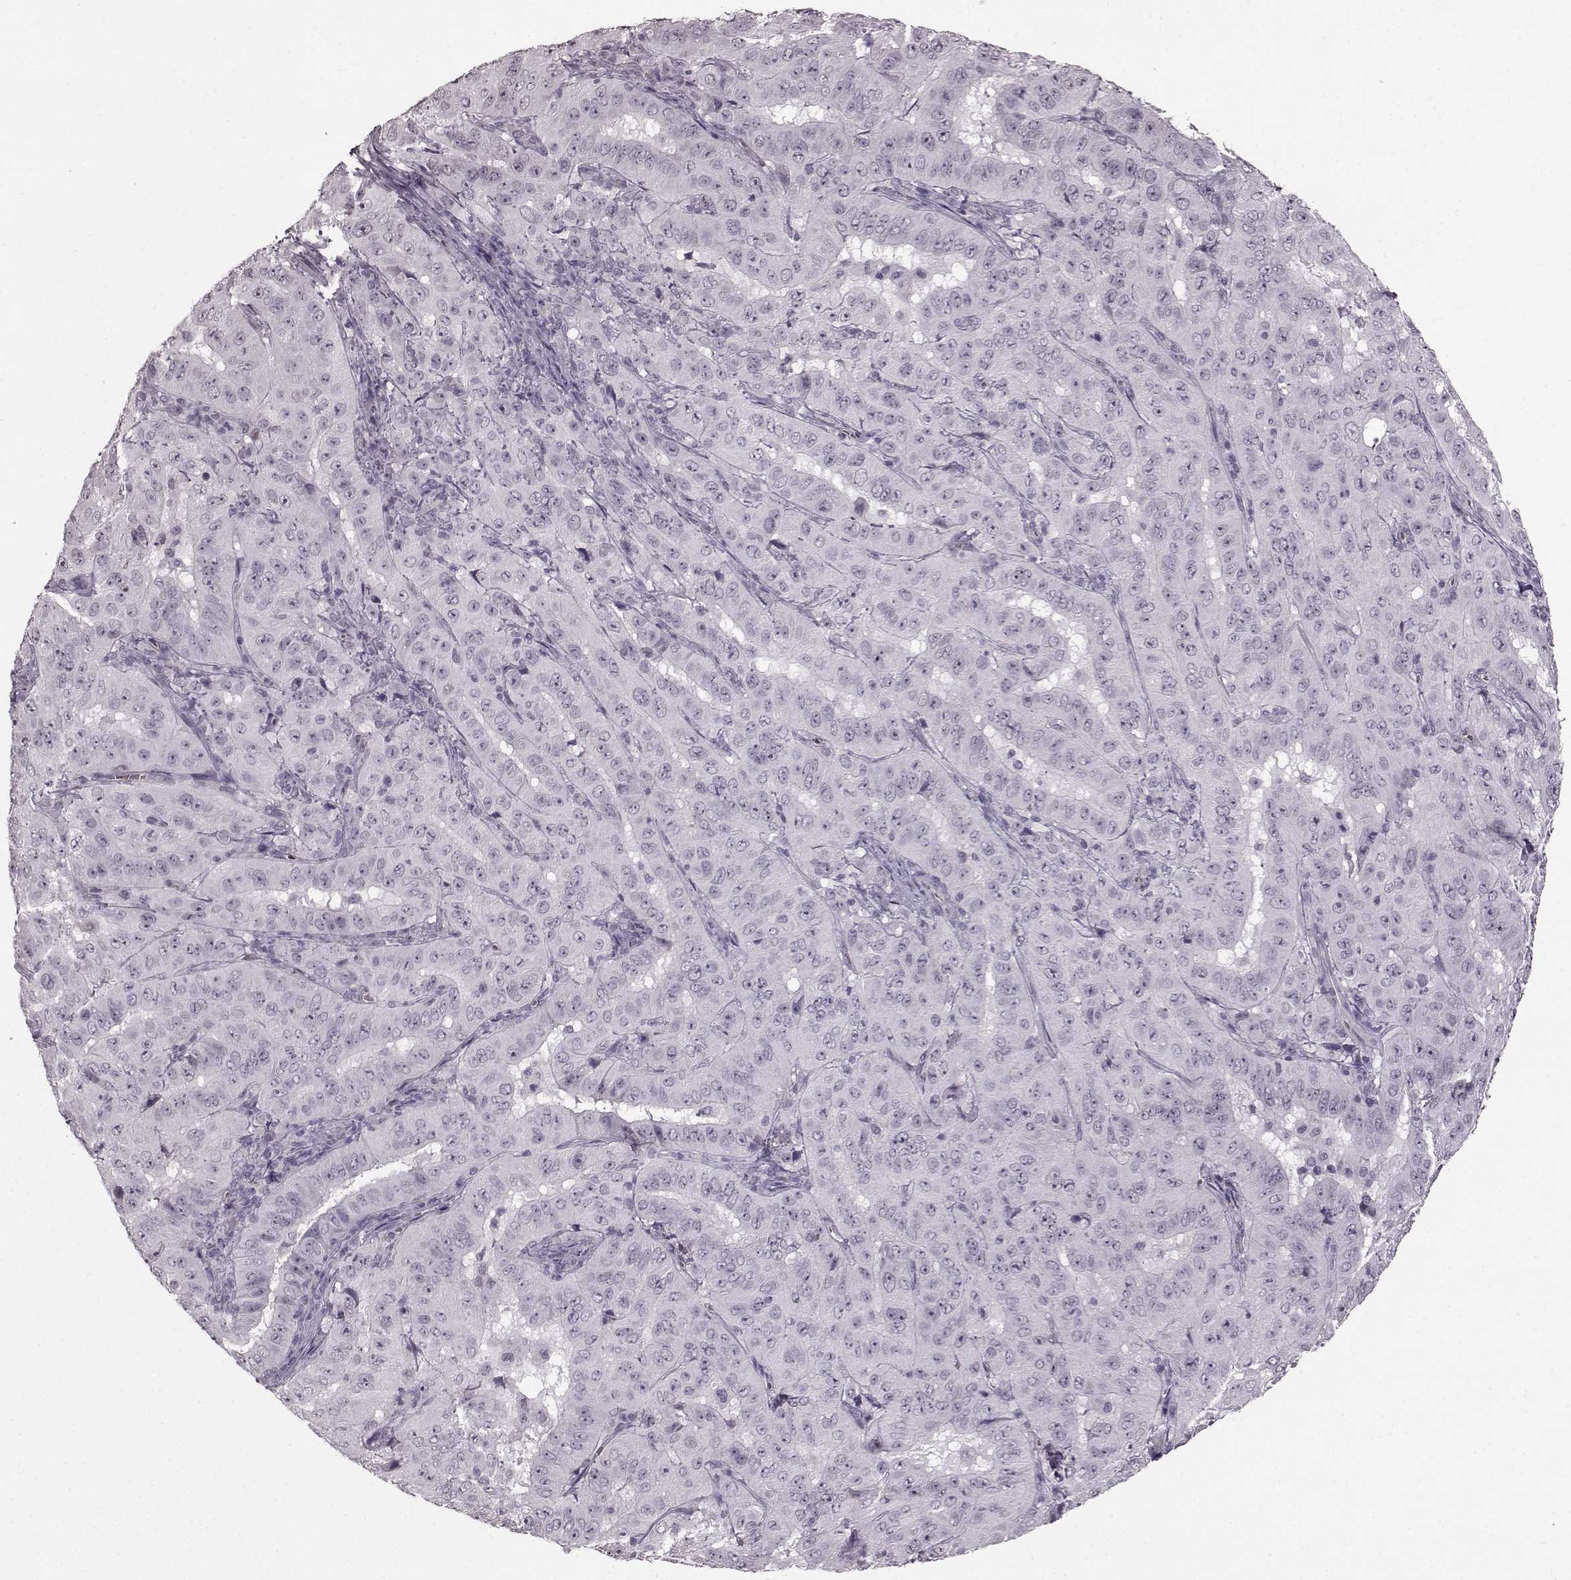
{"staining": {"intensity": "negative", "quantity": "none", "location": "none"}, "tissue": "pancreatic cancer", "cell_type": "Tumor cells", "image_type": "cancer", "snomed": [{"axis": "morphology", "description": "Adenocarcinoma, NOS"}, {"axis": "topography", "description": "Pancreas"}], "caption": "Histopathology image shows no significant protein expression in tumor cells of adenocarcinoma (pancreatic).", "gene": "PROP1", "patient": {"sex": "male", "age": 63}}